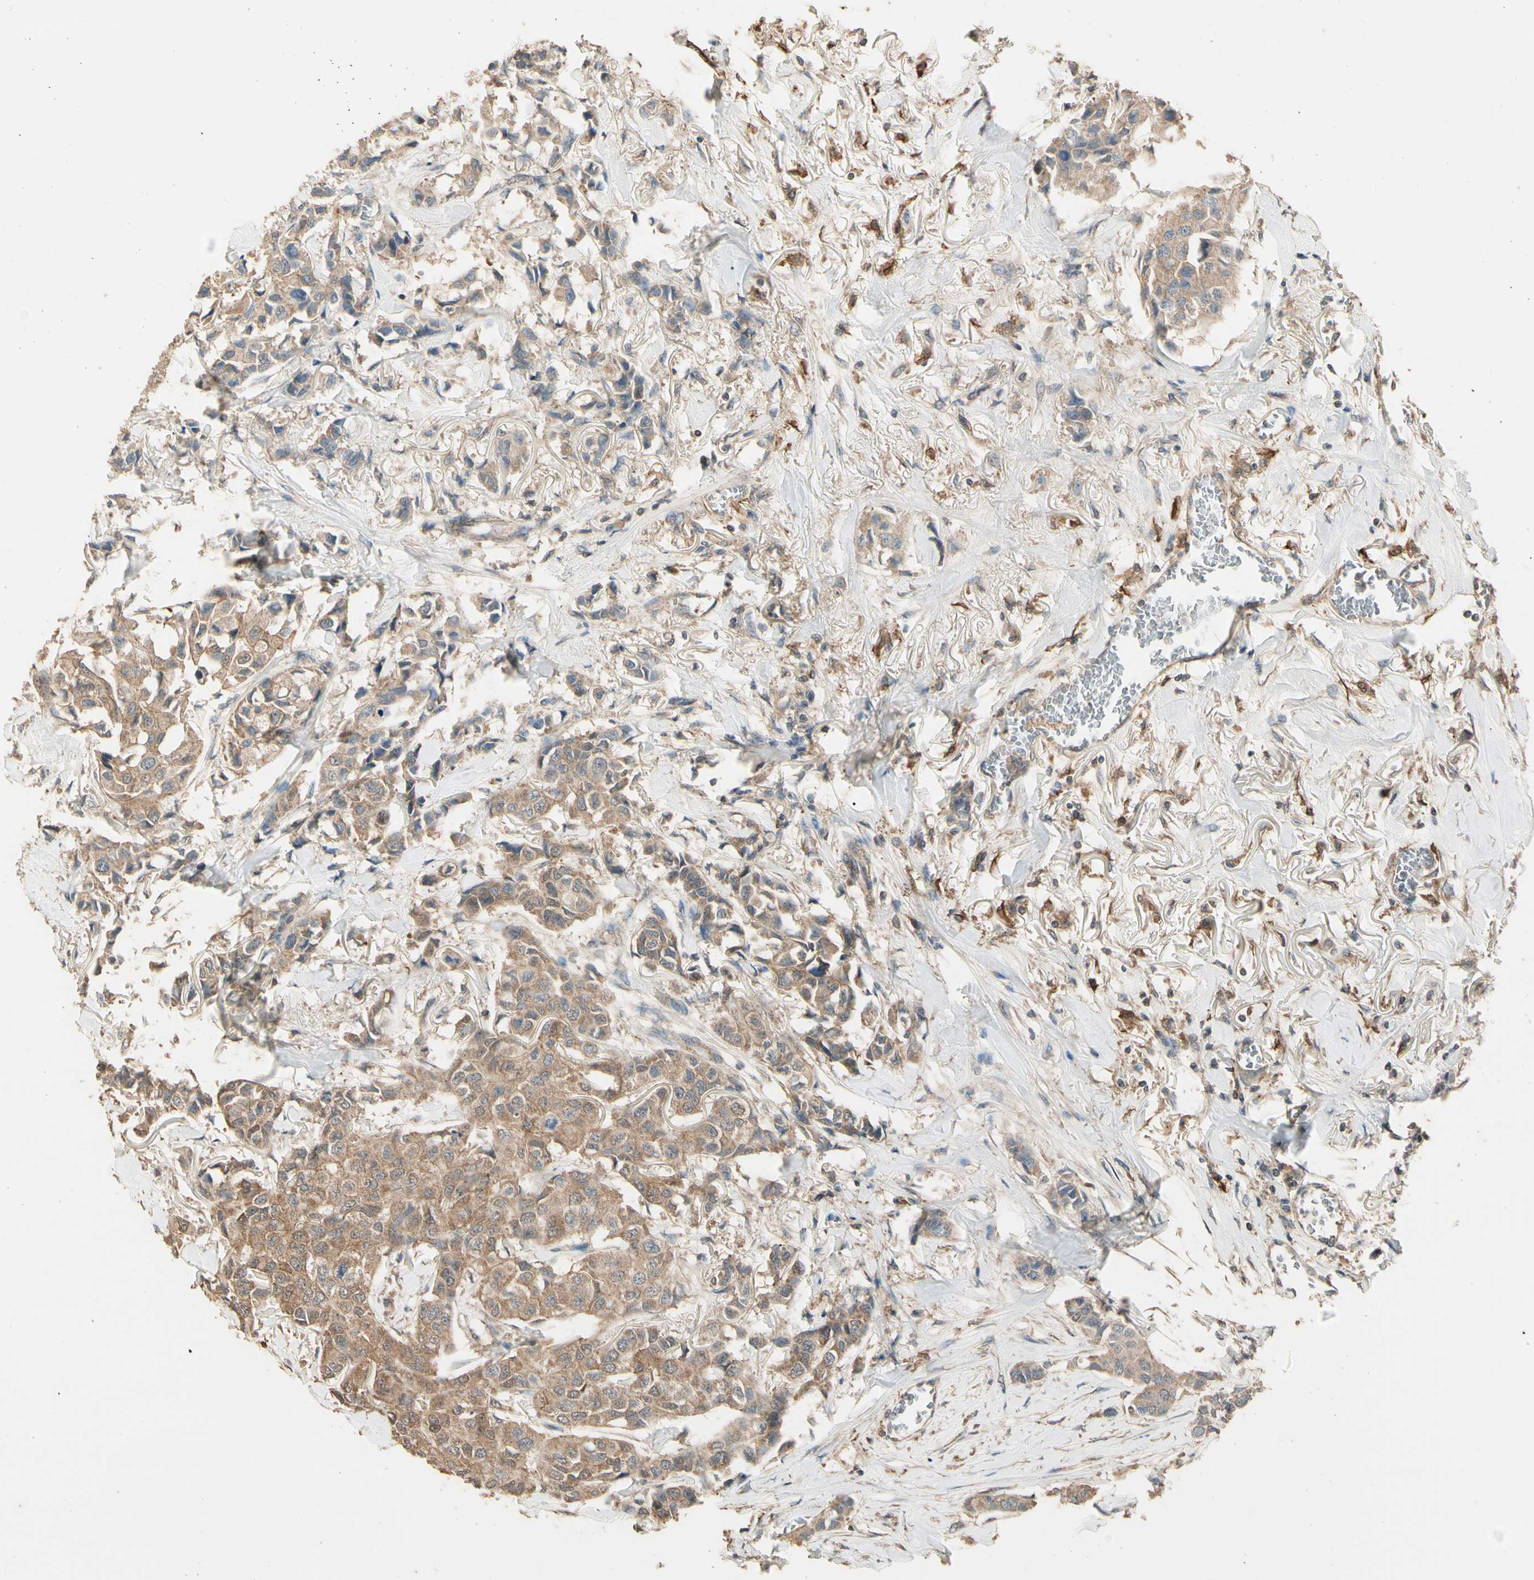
{"staining": {"intensity": "moderate", "quantity": ">75%", "location": "cytoplasmic/membranous"}, "tissue": "breast cancer", "cell_type": "Tumor cells", "image_type": "cancer", "snomed": [{"axis": "morphology", "description": "Duct carcinoma"}, {"axis": "topography", "description": "Breast"}], "caption": "Immunohistochemistry micrograph of human breast cancer (intraductal carcinoma) stained for a protein (brown), which exhibits medium levels of moderate cytoplasmic/membranous positivity in about >75% of tumor cells.", "gene": "CDH6", "patient": {"sex": "female", "age": 80}}